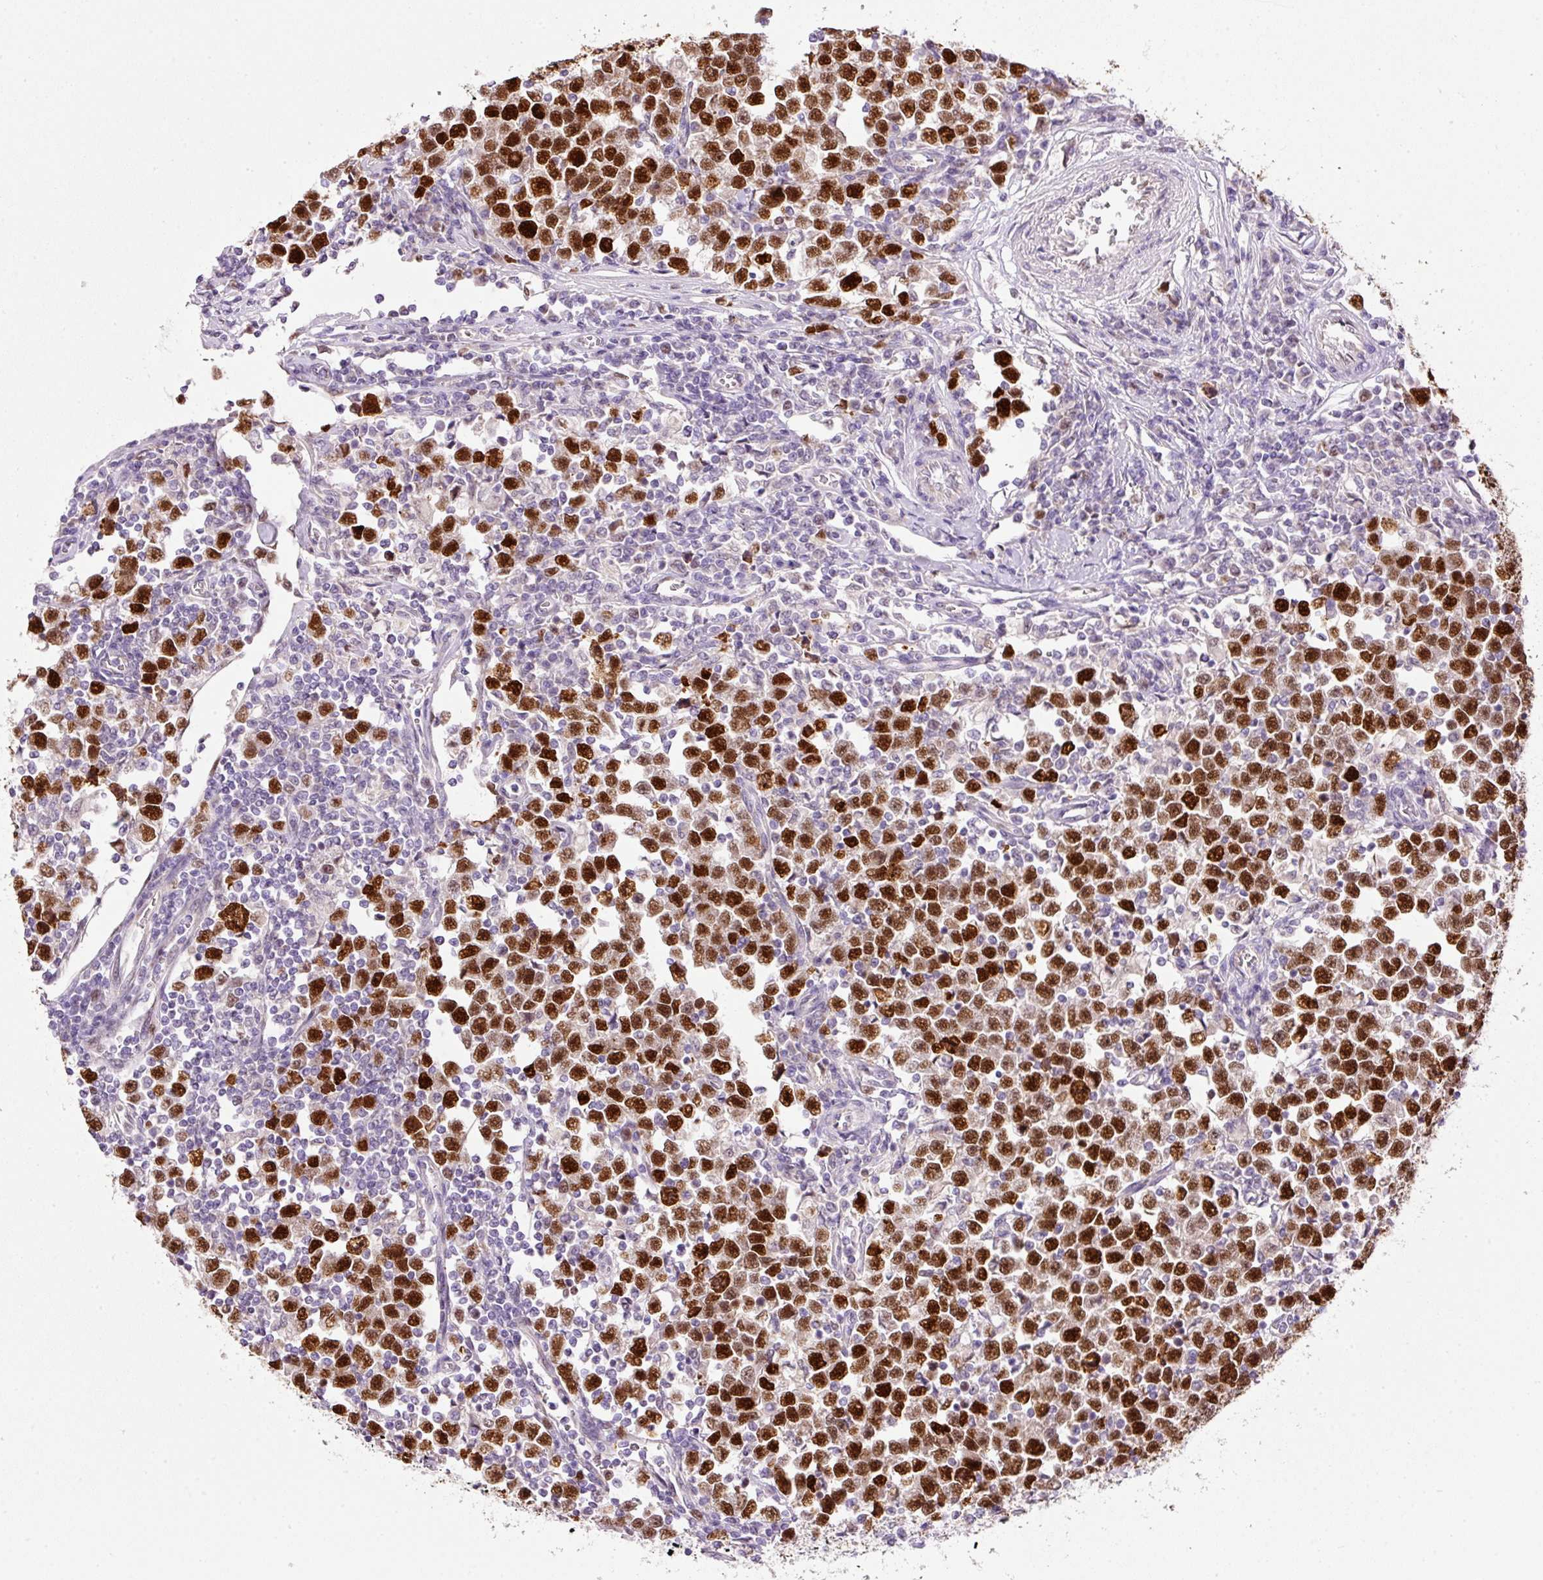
{"staining": {"intensity": "strong", "quantity": ">75%", "location": "nuclear"}, "tissue": "testis cancer", "cell_type": "Tumor cells", "image_type": "cancer", "snomed": [{"axis": "morphology", "description": "Seminoma, NOS"}, {"axis": "topography", "description": "Testis"}], "caption": "Tumor cells show high levels of strong nuclear positivity in approximately >75% of cells in testis cancer.", "gene": "KPNA2", "patient": {"sex": "male", "age": 43}}